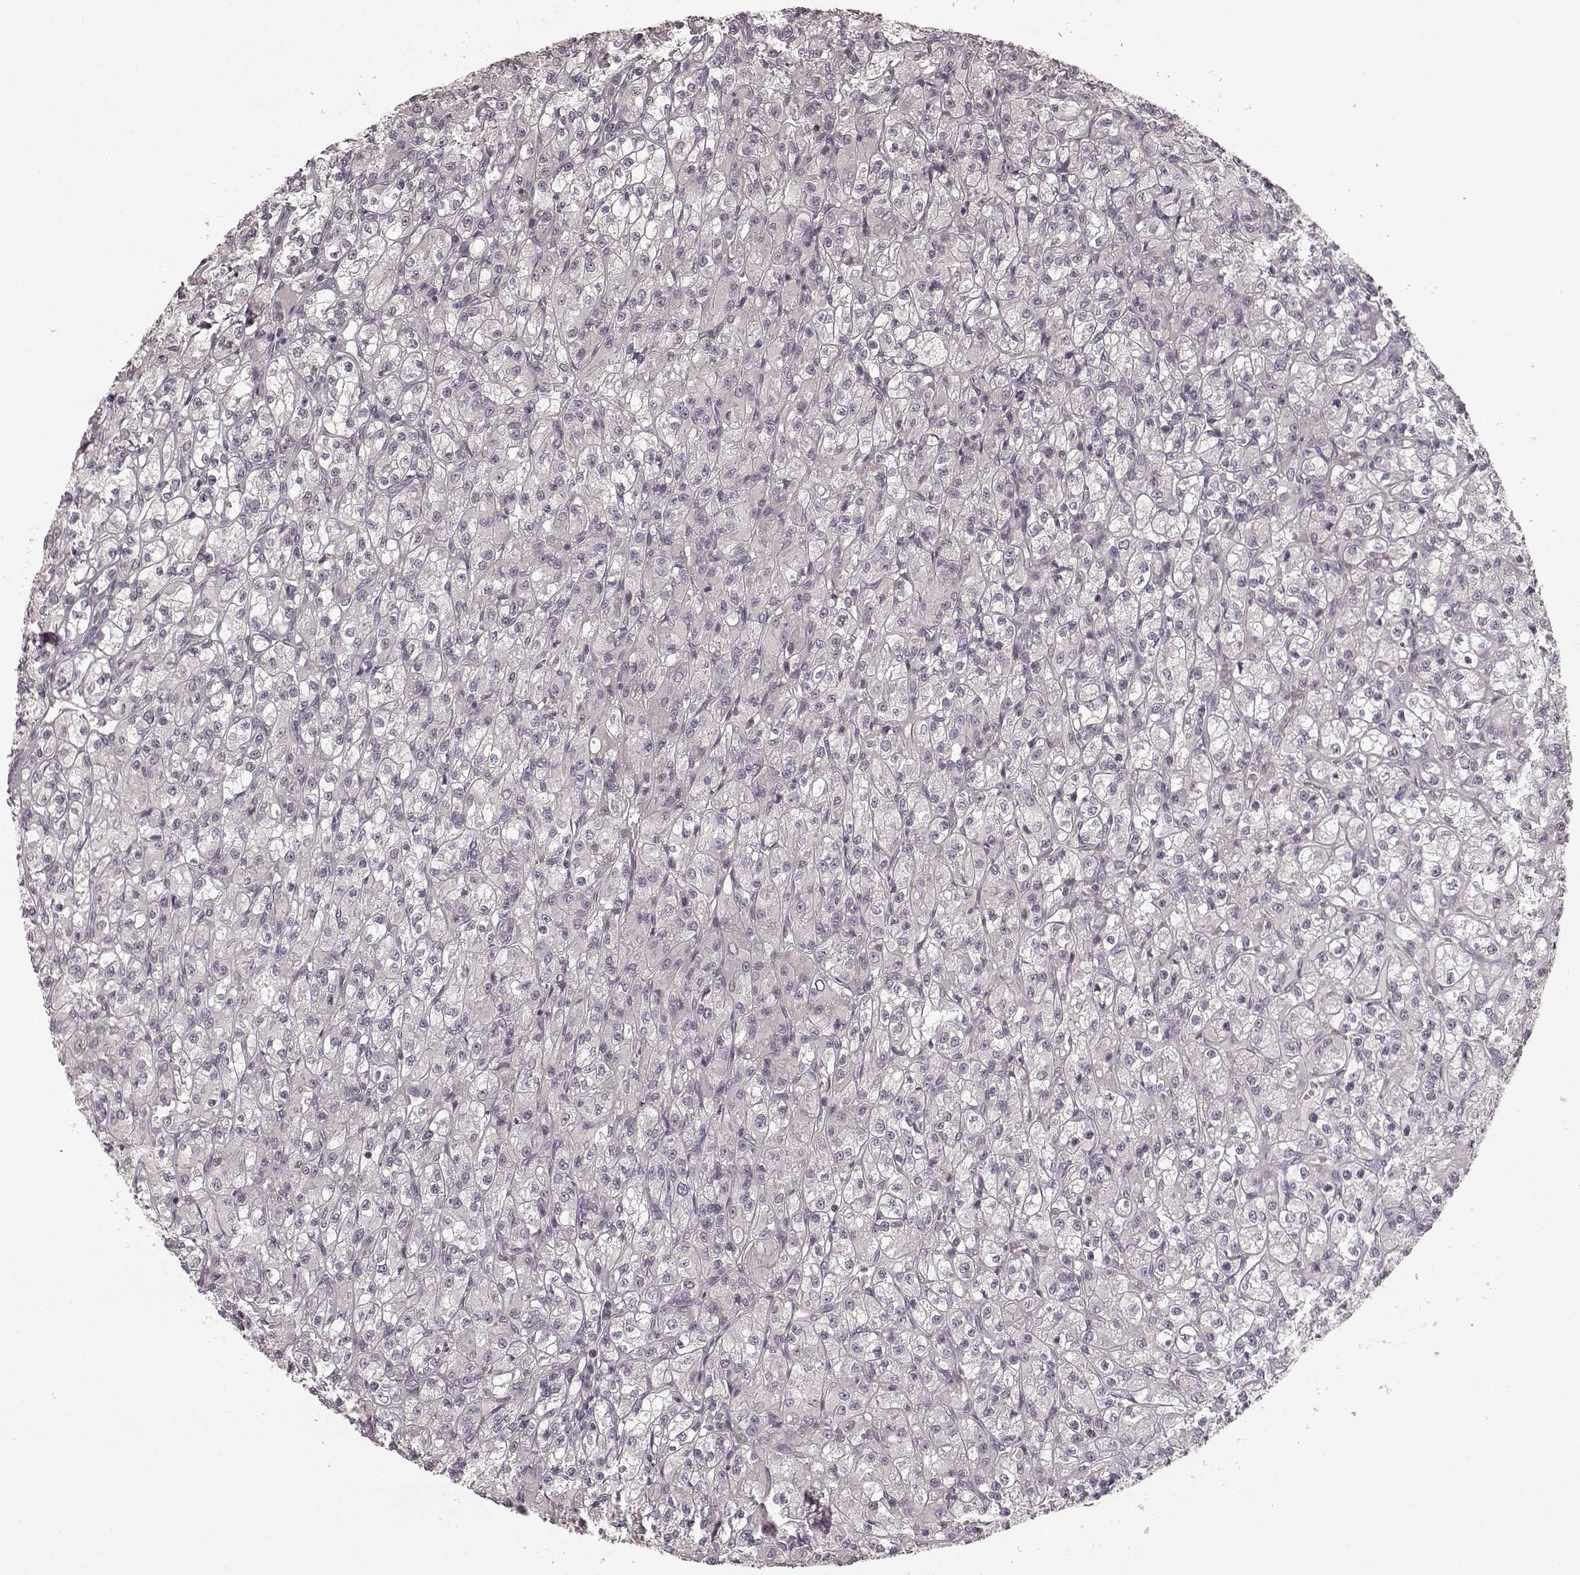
{"staining": {"intensity": "negative", "quantity": "none", "location": "none"}, "tissue": "renal cancer", "cell_type": "Tumor cells", "image_type": "cancer", "snomed": [{"axis": "morphology", "description": "Adenocarcinoma, NOS"}, {"axis": "topography", "description": "Kidney"}], "caption": "Immunohistochemistry micrograph of neoplastic tissue: human renal cancer (adenocarcinoma) stained with DAB (3,3'-diaminobenzidine) displays no significant protein expression in tumor cells.", "gene": "PRKCE", "patient": {"sex": "female", "age": 70}}